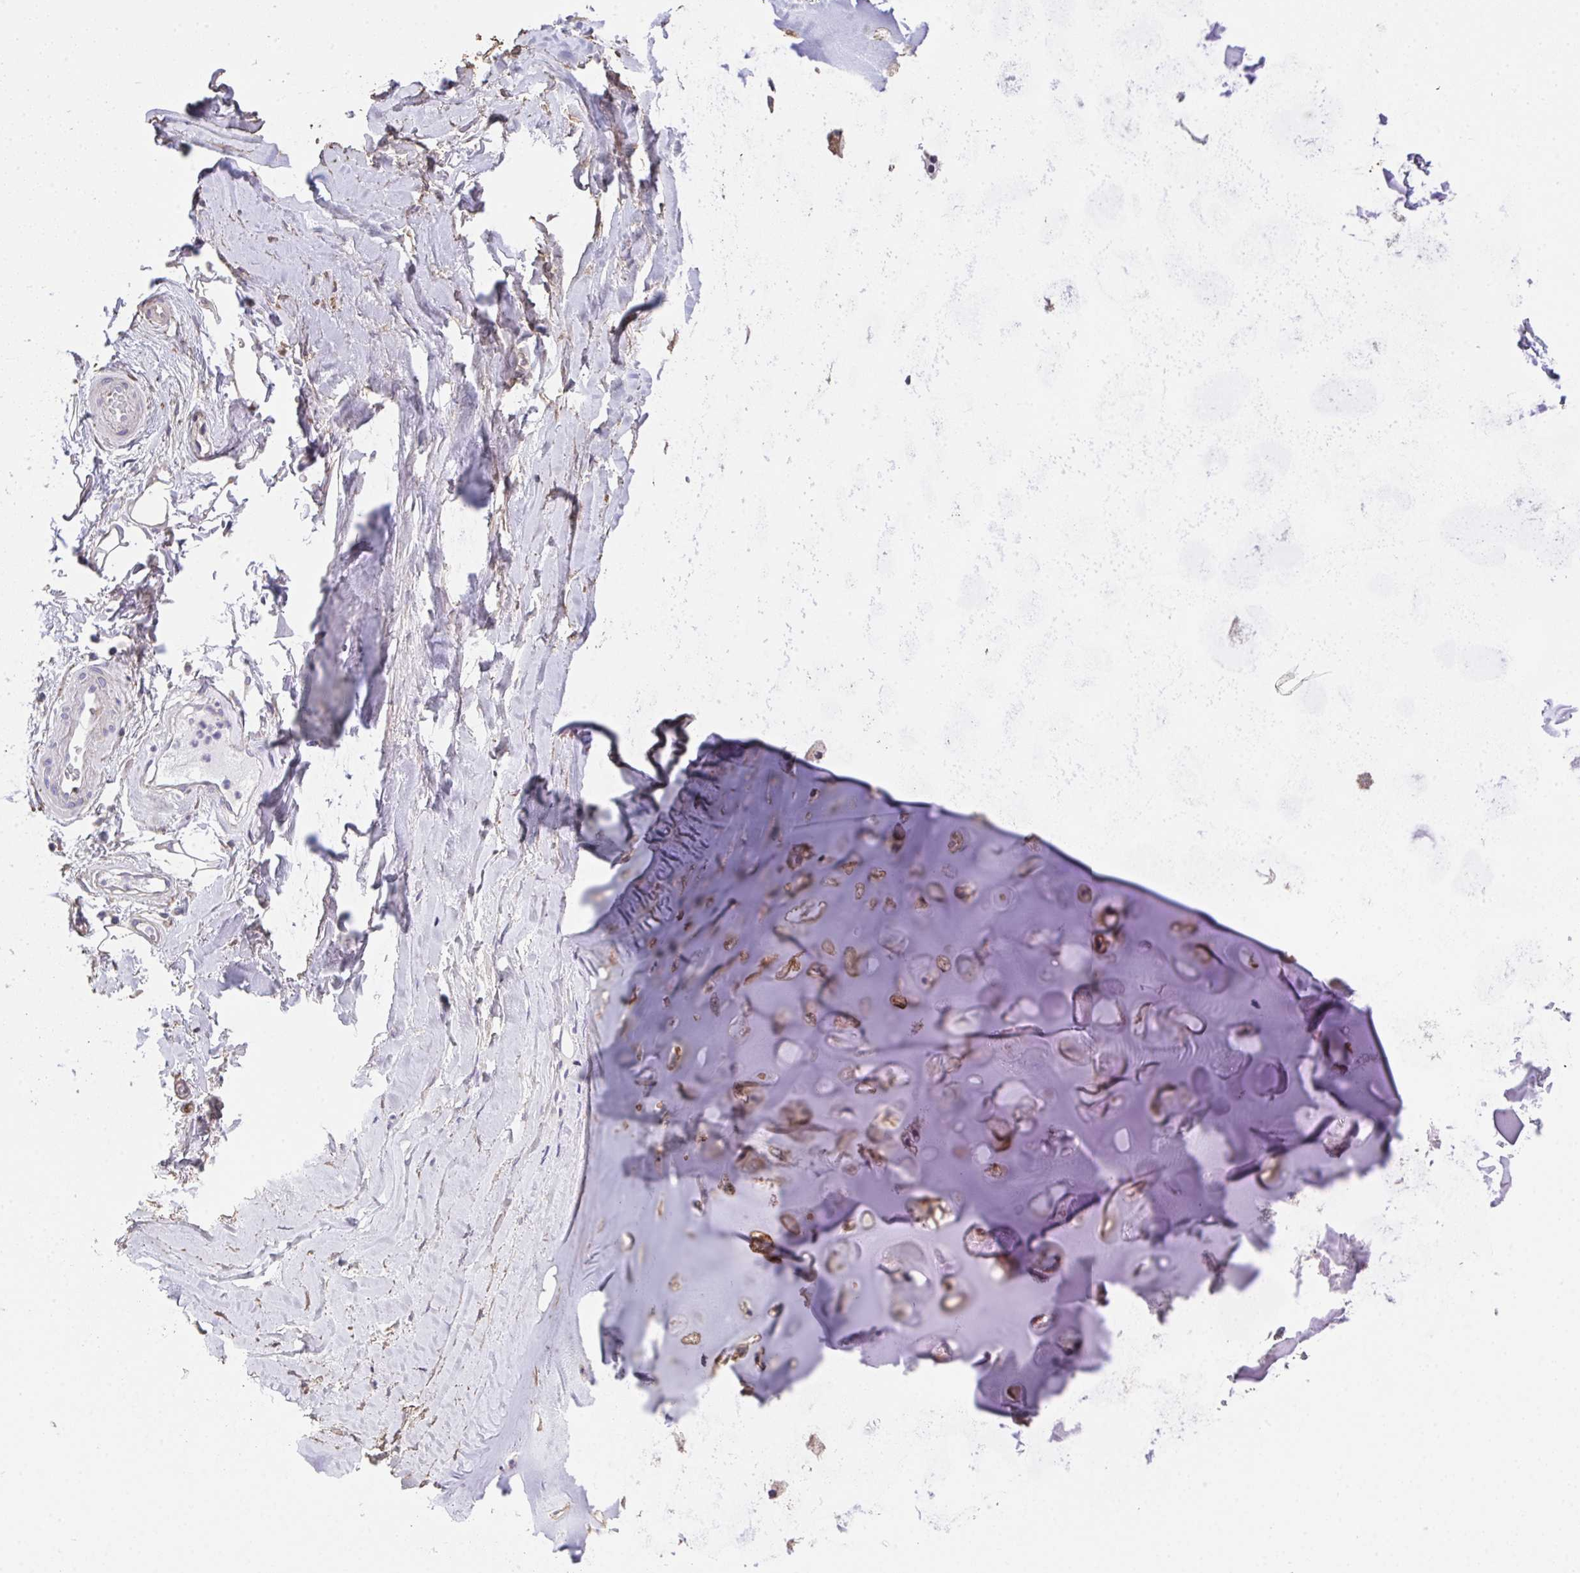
{"staining": {"intensity": "negative", "quantity": "none", "location": "none"}, "tissue": "adipose tissue", "cell_type": "Adipocytes", "image_type": "normal", "snomed": [{"axis": "morphology", "description": "Normal tissue, NOS"}, {"axis": "topography", "description": "Cartilage tissue"}, {"axis": "topography", "description": "Nasopharynx"}, {"axis": "topography", "description": "Thyroid gland"}], "caption": "This is an immunohistochemistry (IHC) photomicrograph of unremarkable human adipose tissue. There is no positivity in adipocytes.", "gene": "RUNDC3B", "patient": {"sex": "male", "age": 63}}